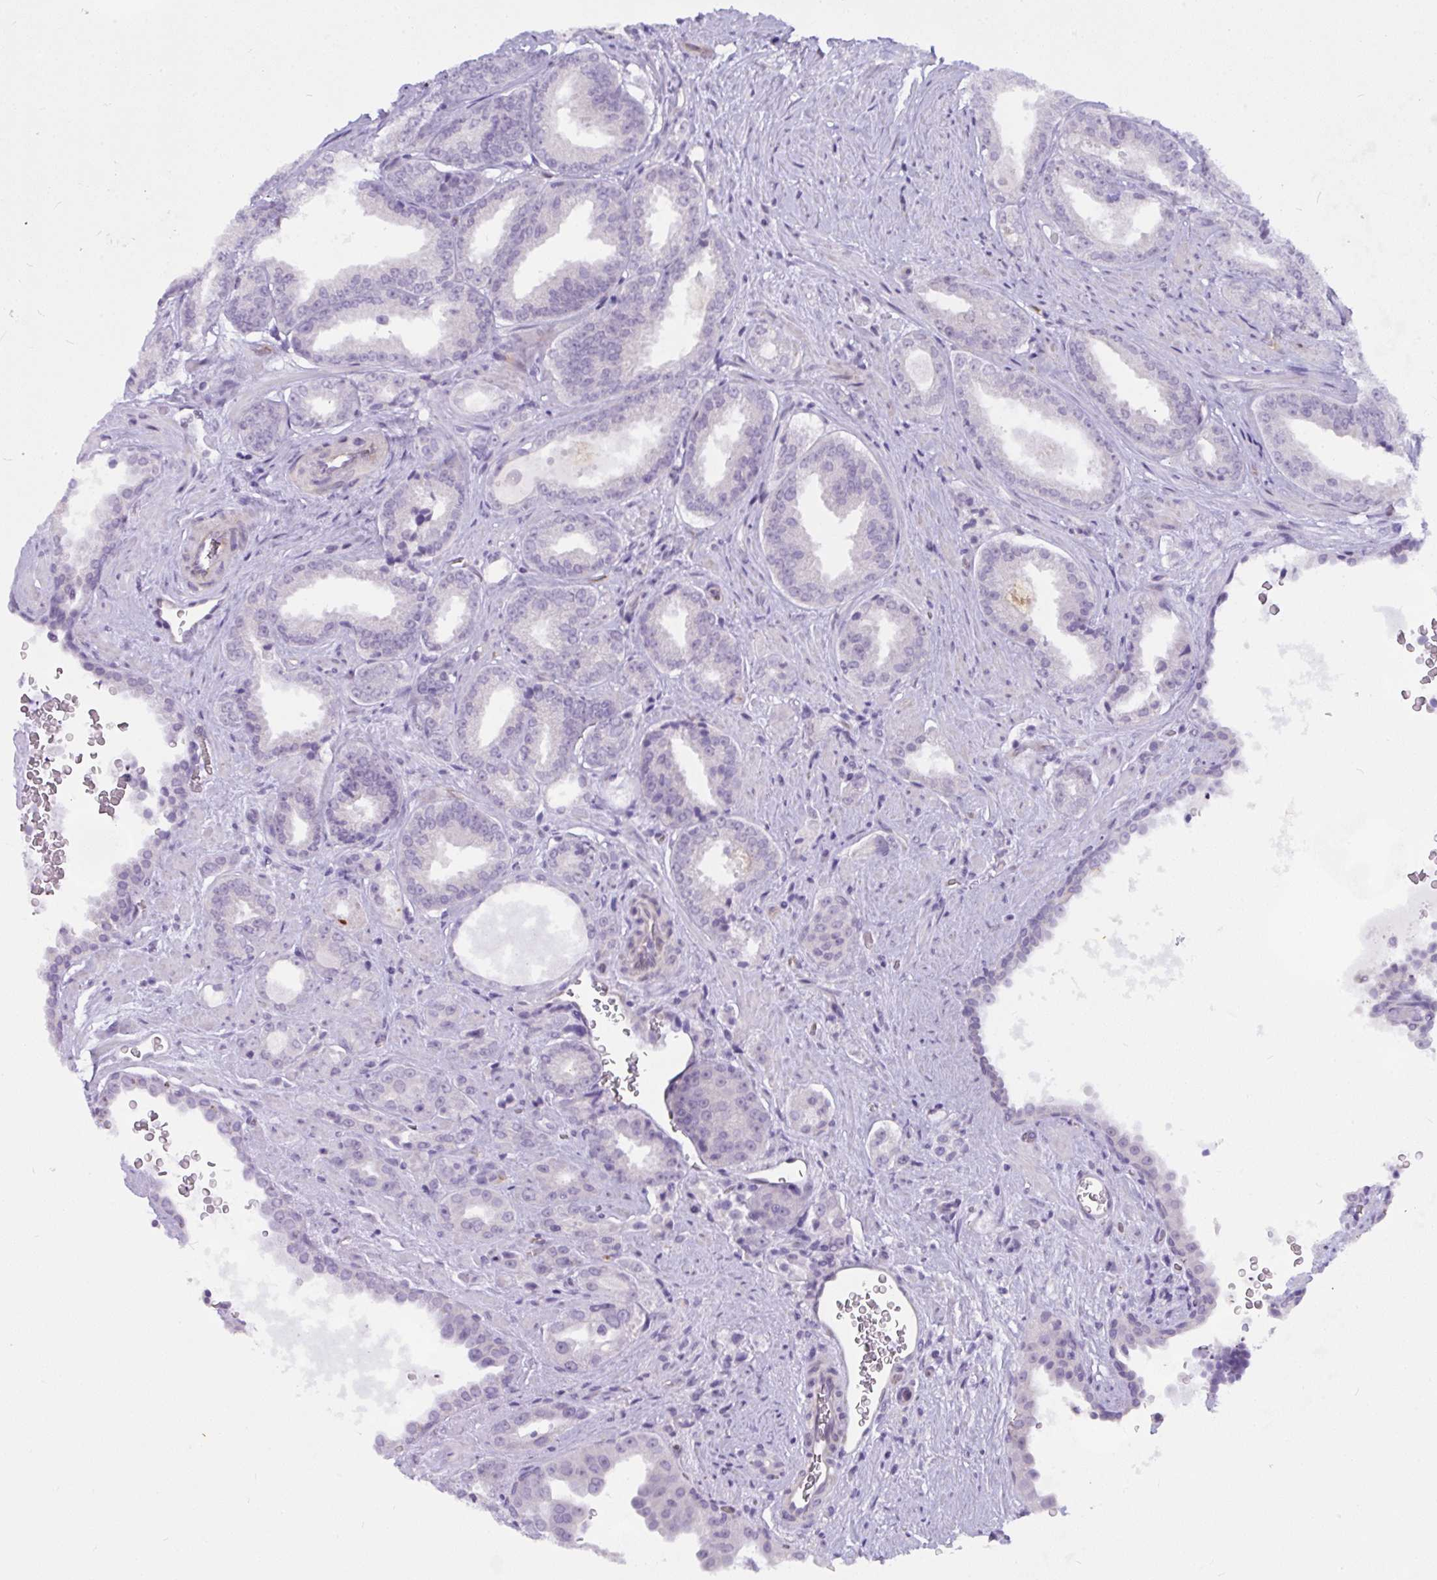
{"staining": {"intensity": "negative", "quantity": "none", "location": "none"}, "tissue": "prostate cancer", "cell_type": "Tumor cells", "image_type": "cancer", "snomed": [{"axis": "morphology", "description": "Adenocarcinoma, Low grade"}, {"axis": "topography", "description": "Prostate"}], "caption": "Prostate cancer was stained to show a protein in brown. There is no significant positivity in tumor cells. The staining is performed using DAB brown chromogen with nuclei counter-stained in using hematoxylin.", "gene": "NFXL1", "patient": {"sex": "male", "age": 67}}